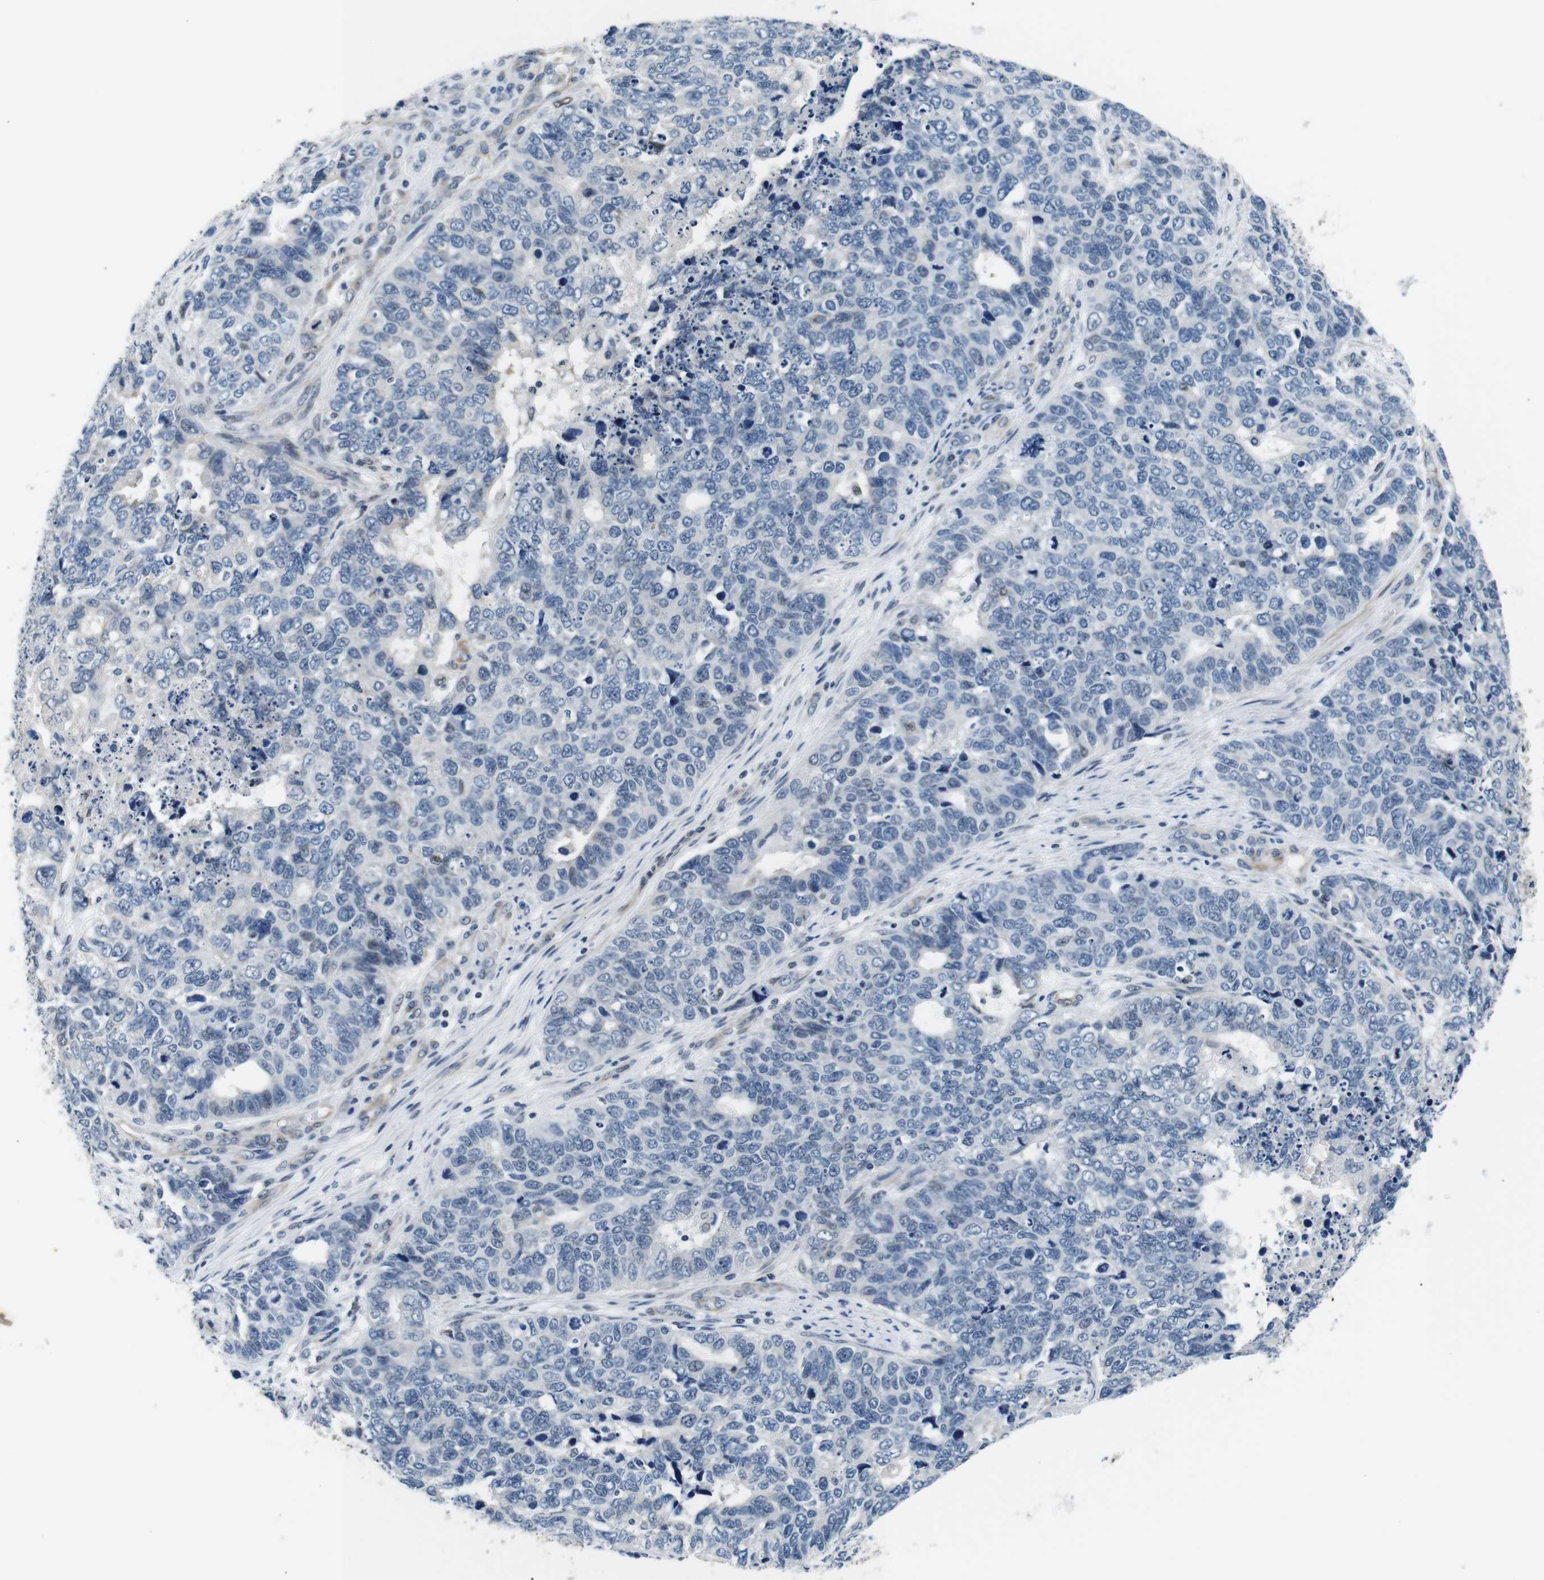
{"staining": {"intensity": "negative", "quantity": "none", "location": "none"}, "tissue": "cervical cancer", "cell_type": "Tumor cells", "image_type": "cancer", "snomed": [{"axis": "morphology", "description": "Squamous cell carcinoma, NOS"}, {"axis": "topography", "description": "Cervix"}], "caption": "The photomicrograph exhibits no staining of tumor cells in squamous cell carcinoma (cervical).", "gene": "TAFA1", "patient": {"sex": "female", "age": 63}}